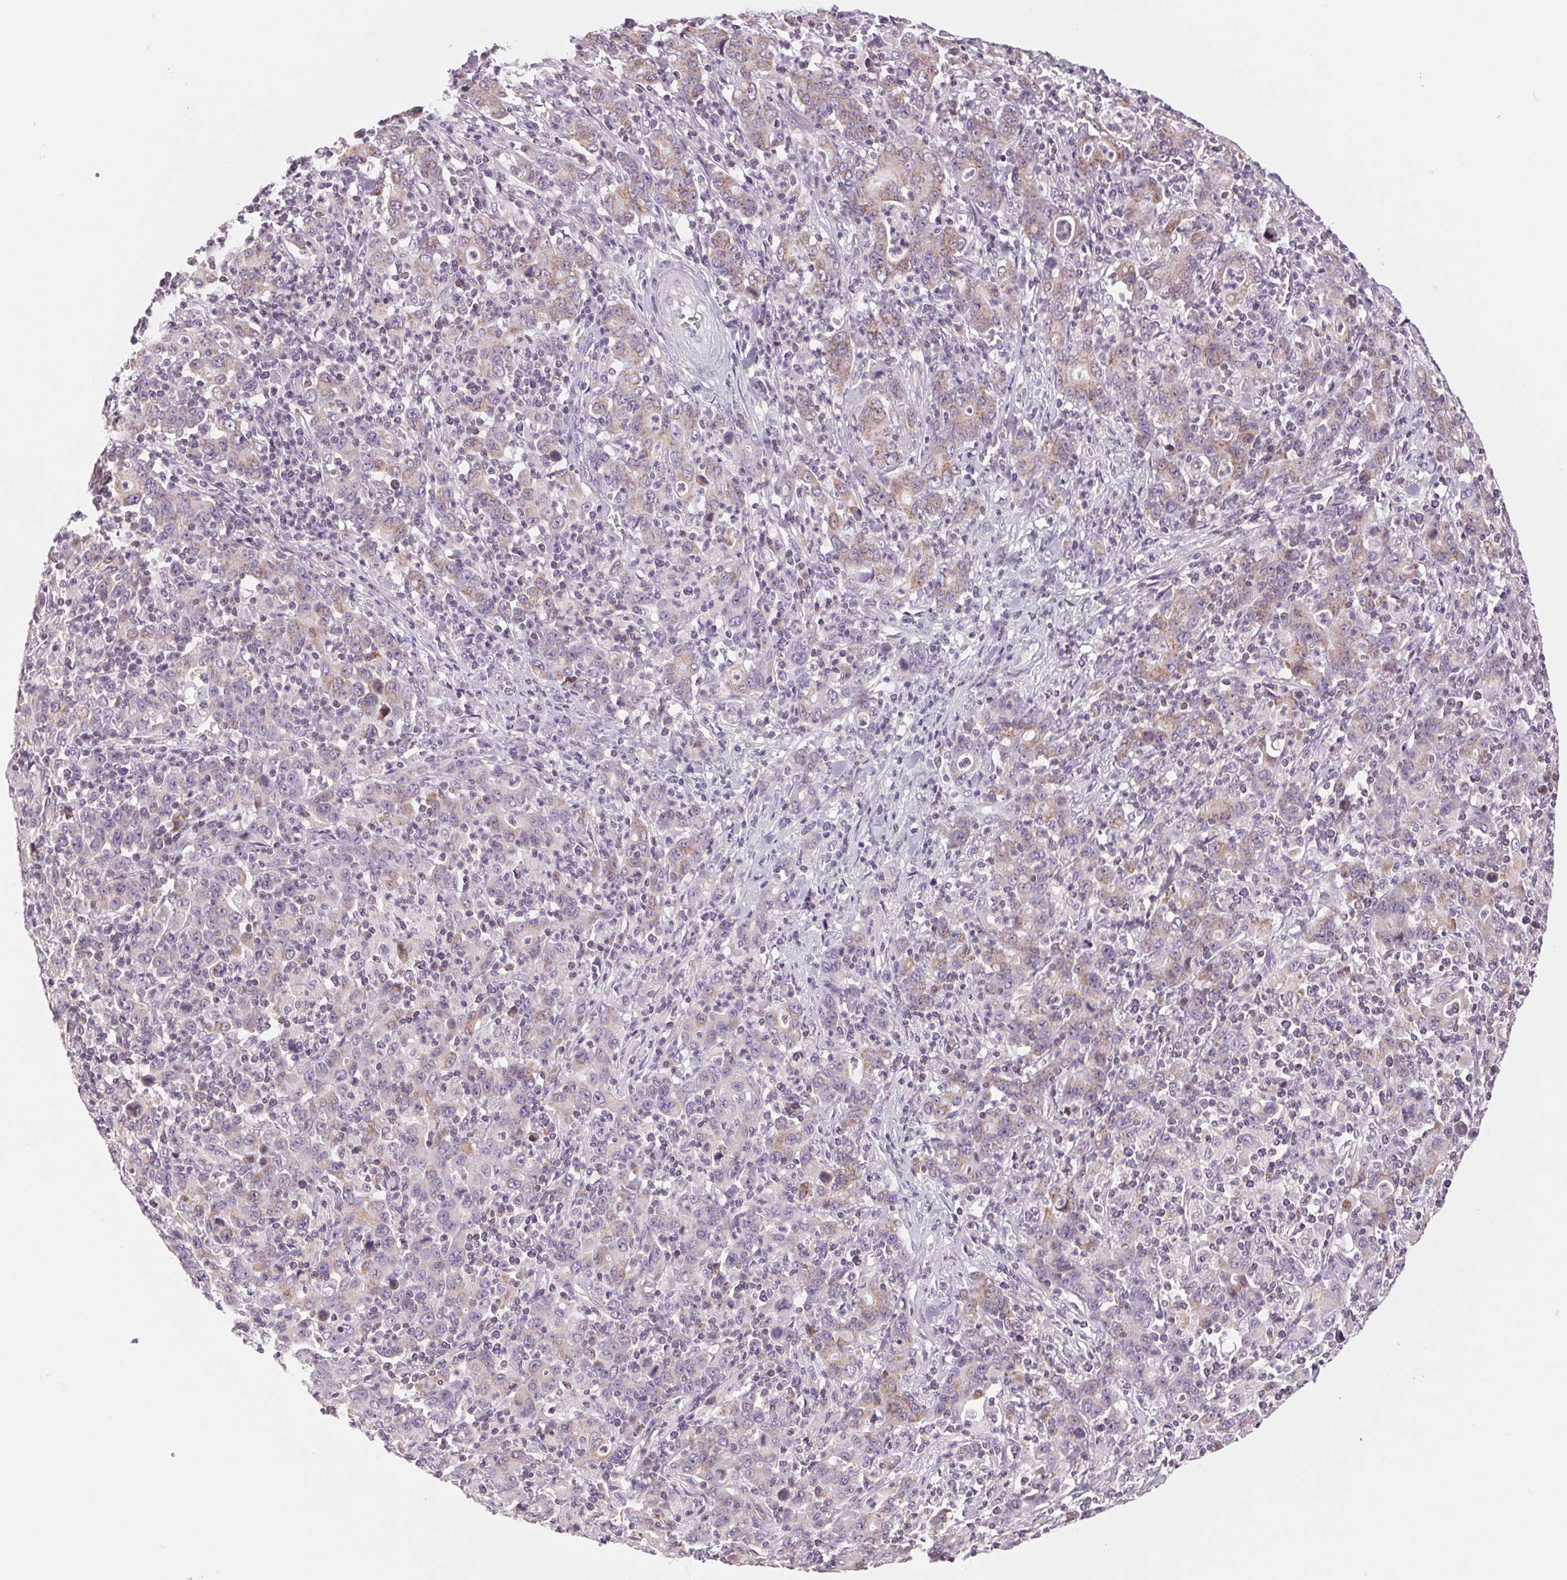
{"staining": {"intensity": "weak", "quantity": "<25%", "location": "cytoplasmic/membranous"}, "tissue": "stomach cancer", "cell_type": "Tumor cells", "image_type": "cancer", "snomed": [{"axis": "morphology", "description": "Adenocarcinoma, NOS"}, {"axis": "topography", "description": "Stomach, upper"}], "caption": "This is a micrograph of IHC staining of stomach cancer (adenocarcinoma), which shows no positivity in tumor cells.", "gene": "COX6A1", "patient": {"sex": "male", "age": 69}}